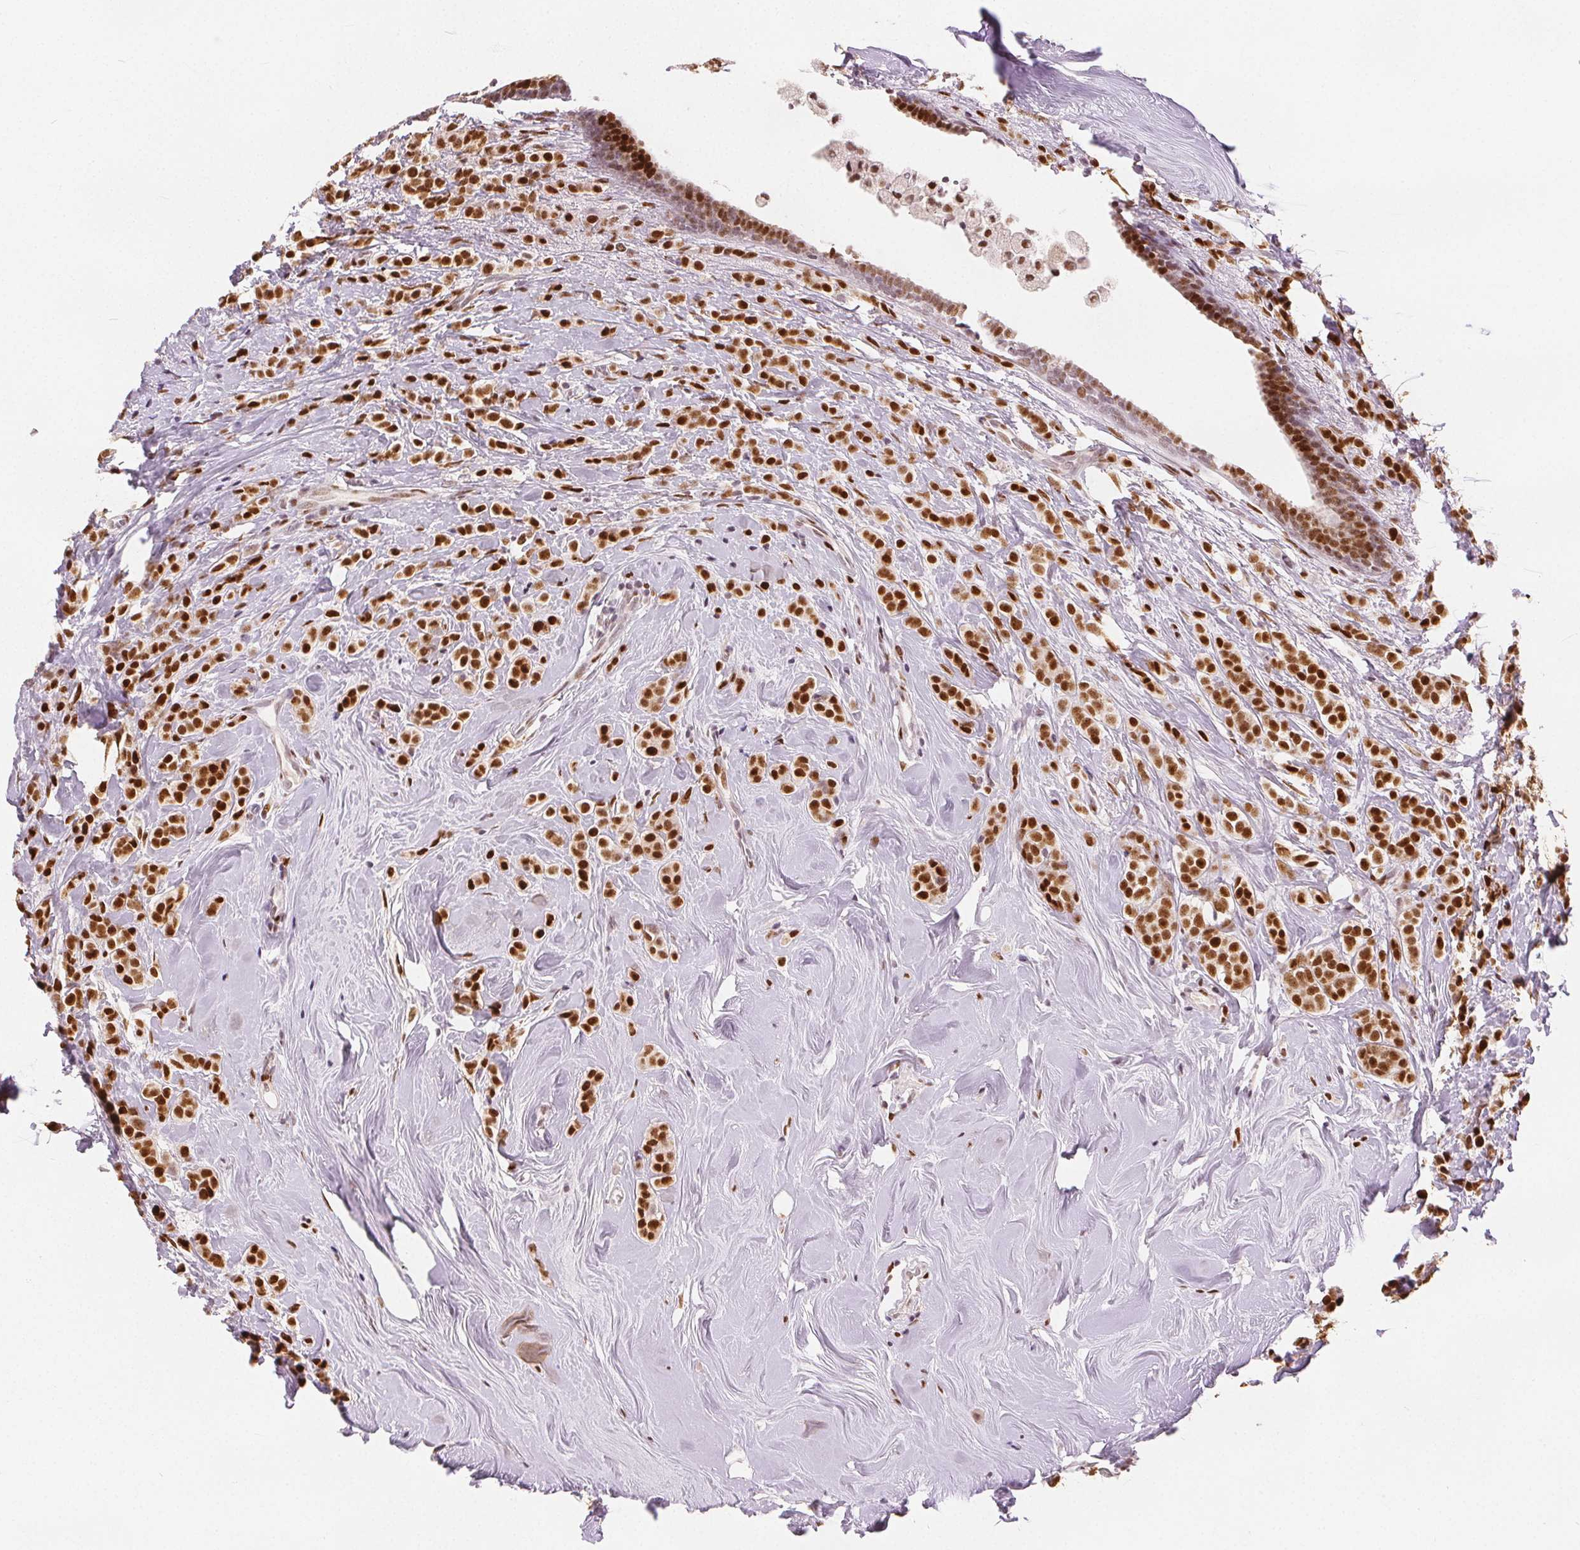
{"staining": {"intensity": "strong", "quantity": ">75%", "location": "nuclear"}, "tissue": "breast cancer", "cell_type": "Tumor cells", "image_type": "cancer", "snomed": [{"axis": "morphology", "description": "Lobular carcinoma"}, {"axis": "topography", "description": "Breast"}], "caption": "A histopathology image of human breast cancer stained for a protein reveals strong nuclear brown staining in tumor cells.", "gene": "ZNF703", "patient": {"sex": "female", "age": 49}}